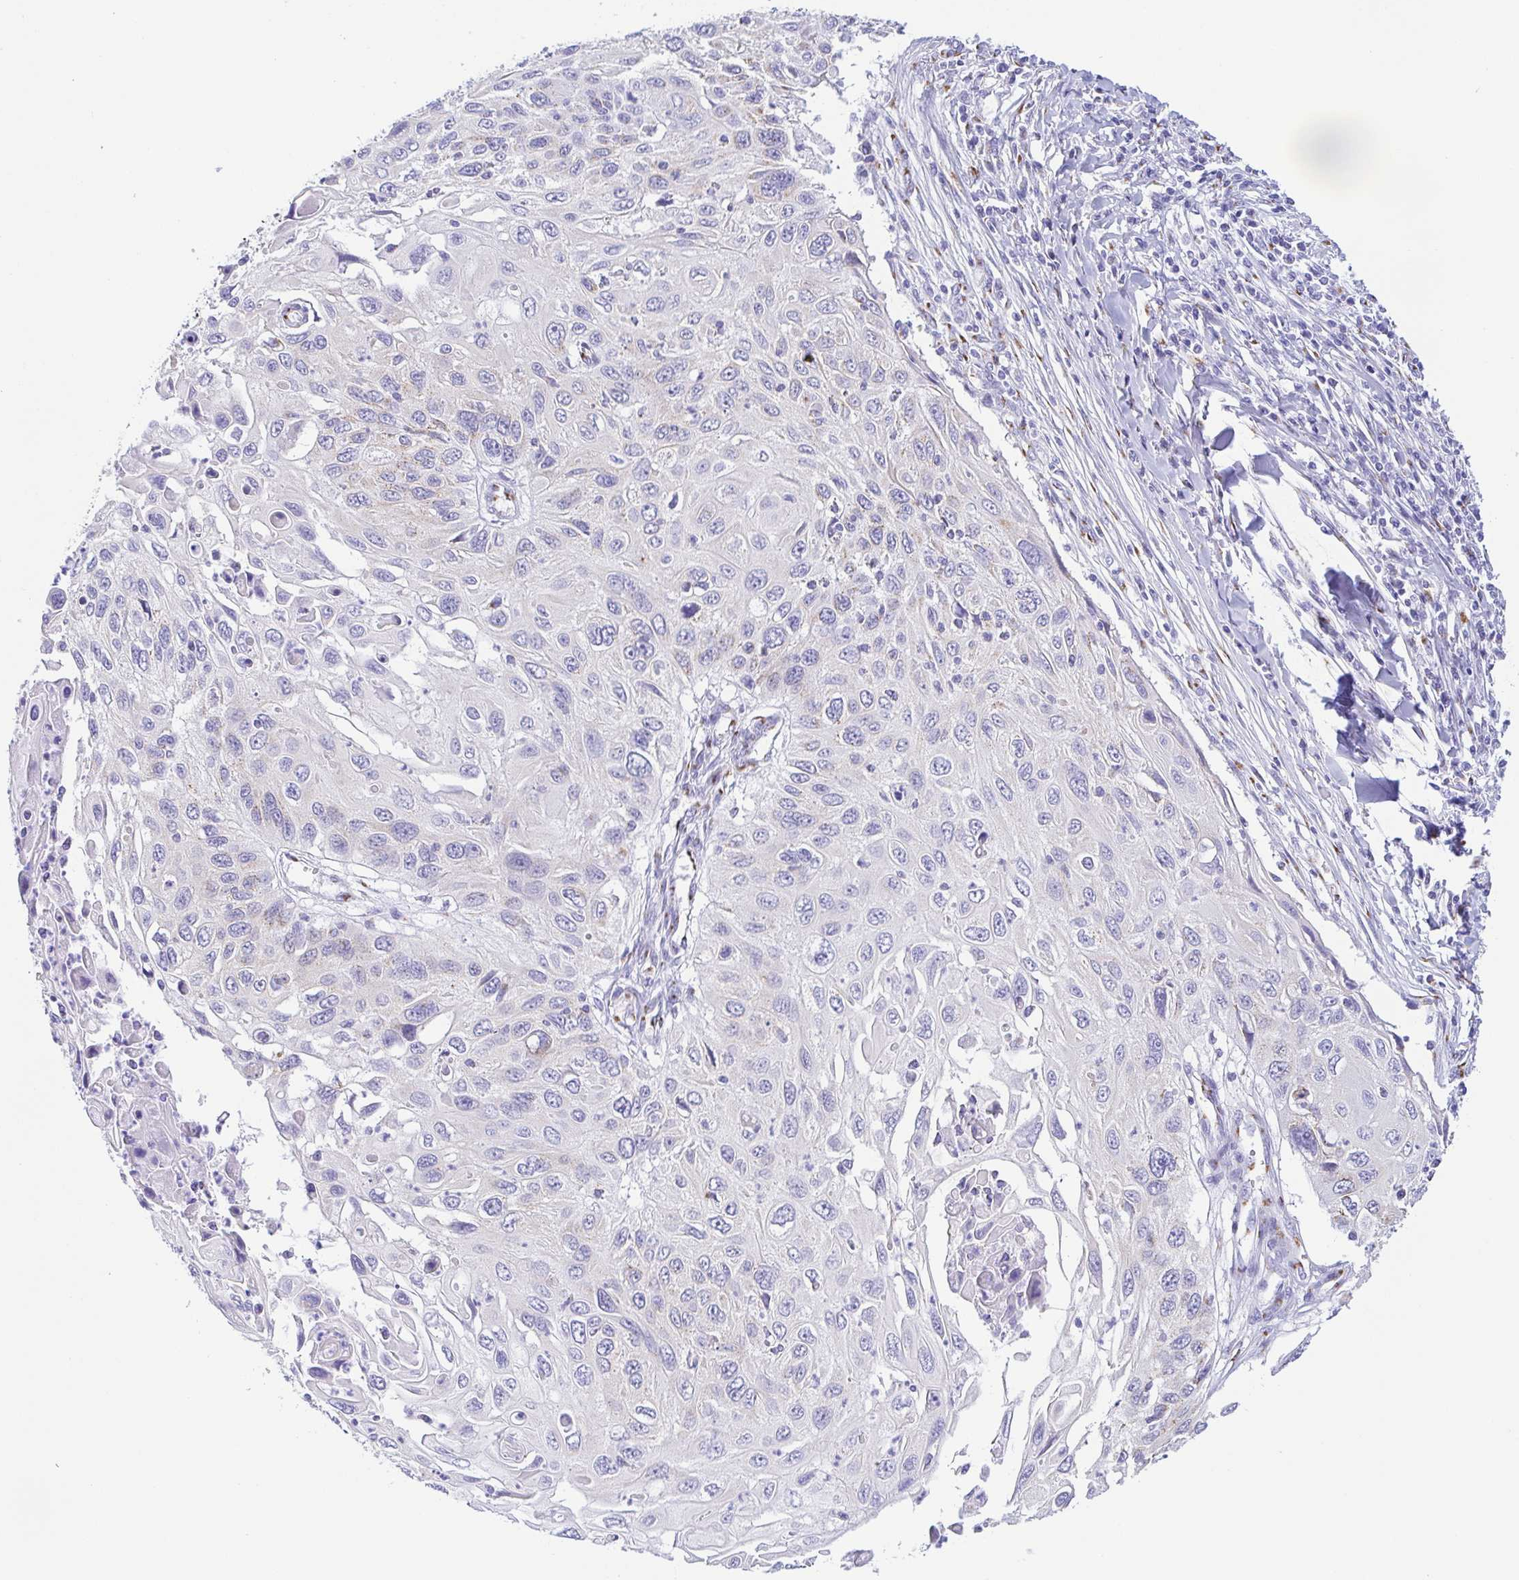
{"staining": {"intensity": "weak", "quantity": "<25%", "location": "cytoplasmic/membranous"}, "tissue": "cervical cancer", "cell_type": "Tumor cells", "image_type": "cancer", "snomed": [{"axis": "morphology", "description": "Squamous cell carcinoma, NOS"}, {"axis": "topography", "description": "Cervix"}], "caption": "There is no significant expression in tumor cells of cervical cancer.", "gene": "SULT1B1", "patient": {"sex": "female", "age": 70}}